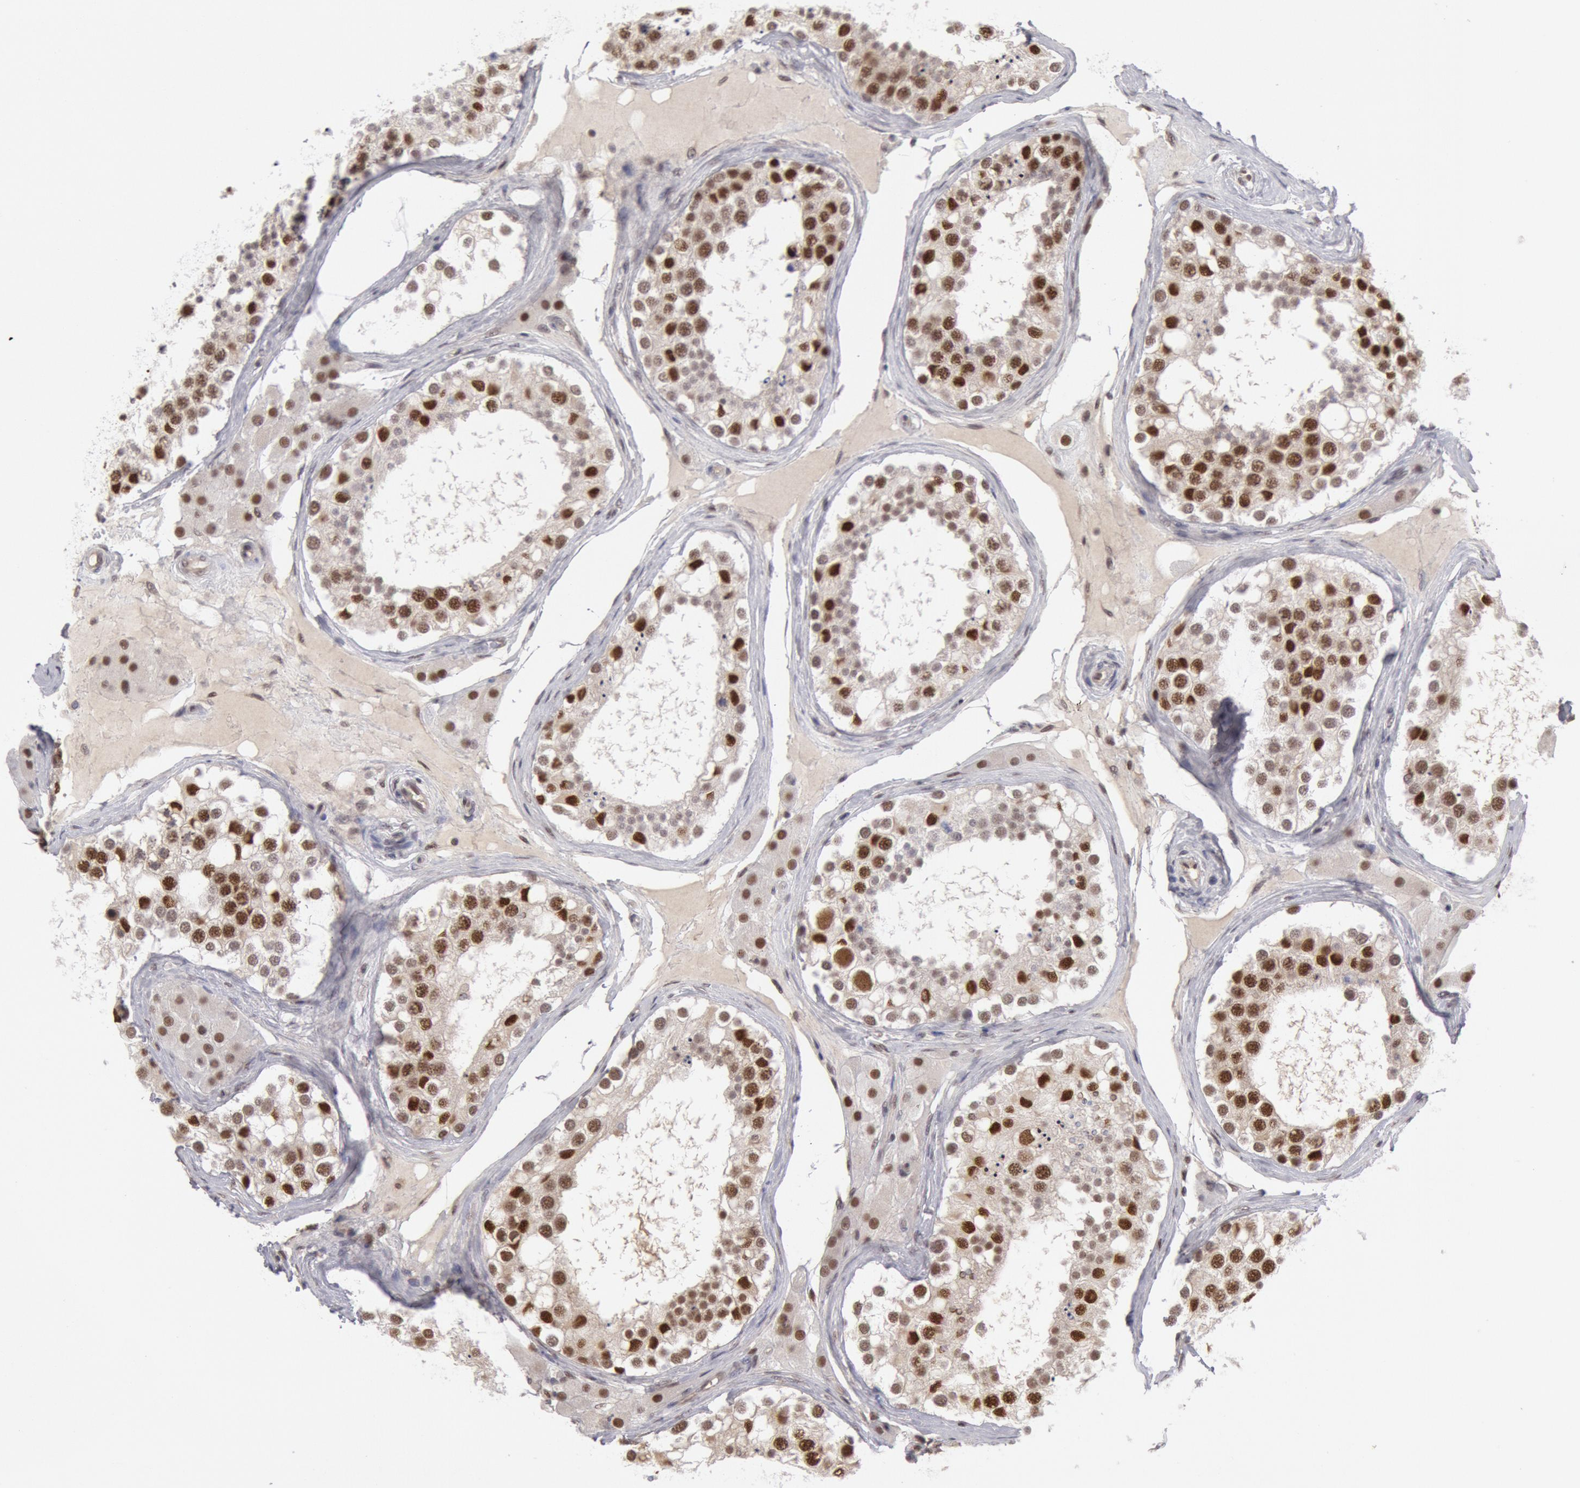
{"staining": {"intensity": "moderate", "quantity": ">75%", "location": "nuclear"}, "tissue": "testis", "cell_type": "Cells in seminiferous ducts", "image_type": "normal", "snomed": [{"axis": "morphology", "description": "Normal tissue, NOS"}, {"axis": "topography", "description": "Testis"}], "caption": "Immunohistochemical staining of normal testis displays moderate nuclear protein expression in approximately >75% of cells in seminiferous ducts. (DAB = brown stain, brightfield microscopy at high magnification).", "gene": "PPP4R3B", "patient": {"sex": "male", "age": 68}}